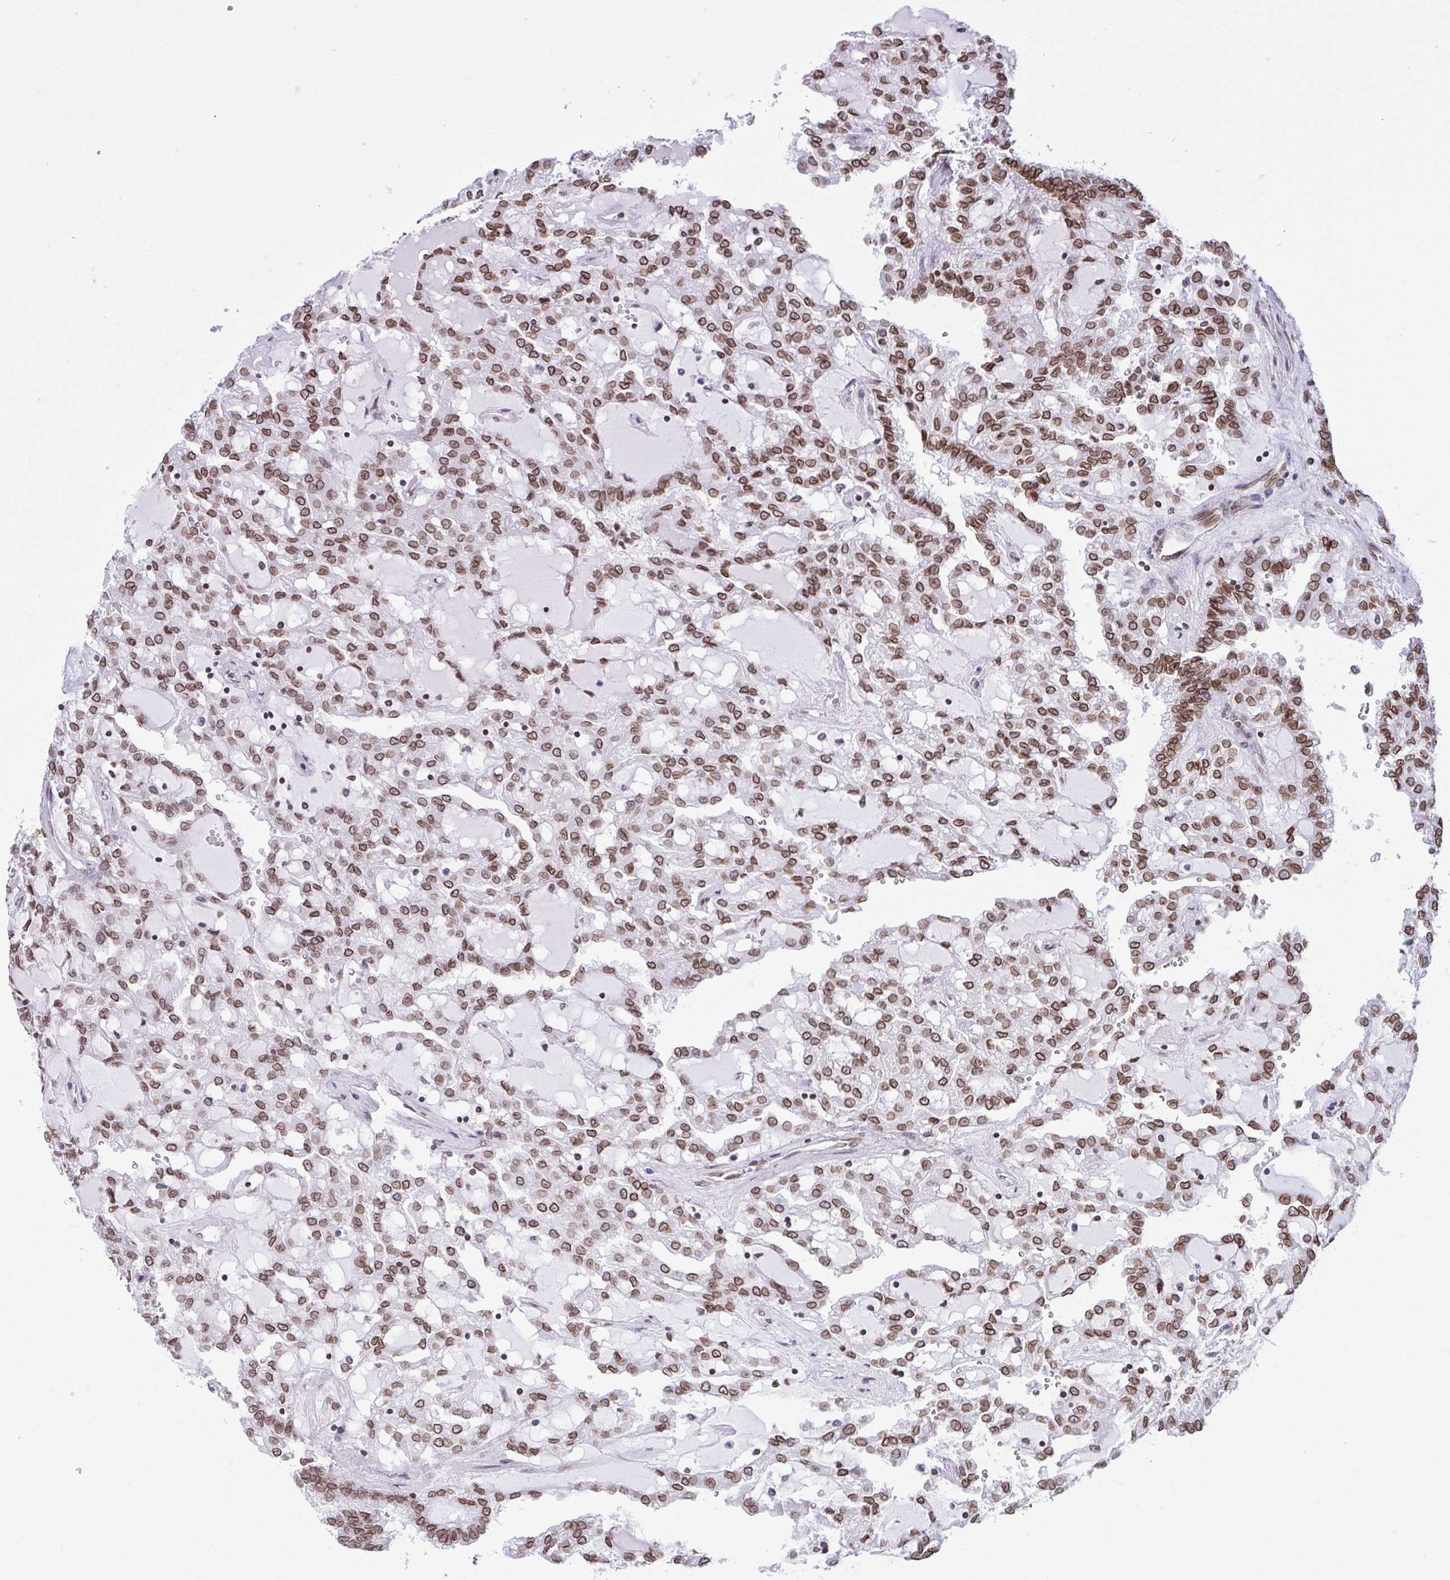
{"staining": {"intensity": "moderate", "quantity": ">75%", "location": "cytoplasmic/membranous,nuclear"}, "tissue": "renal cancer", "cell_type": "Tumor cells", "image_type": "cancer", "snomed": [{"axis": "morphology", "description": "Adenocarcinoma, NOS"}, {"axis": "topography", "description": "Kidney"}], "caption": "Approximately >75% of tumor cells in human adenocarcinoma (renal) demonstrate moderate cytoplasmic/membranous and nuclear protein expression as visualized by brown immunohistochemical staining.", "gene": "LMNB2", "patient": {"sex": "male", "age": 63}}